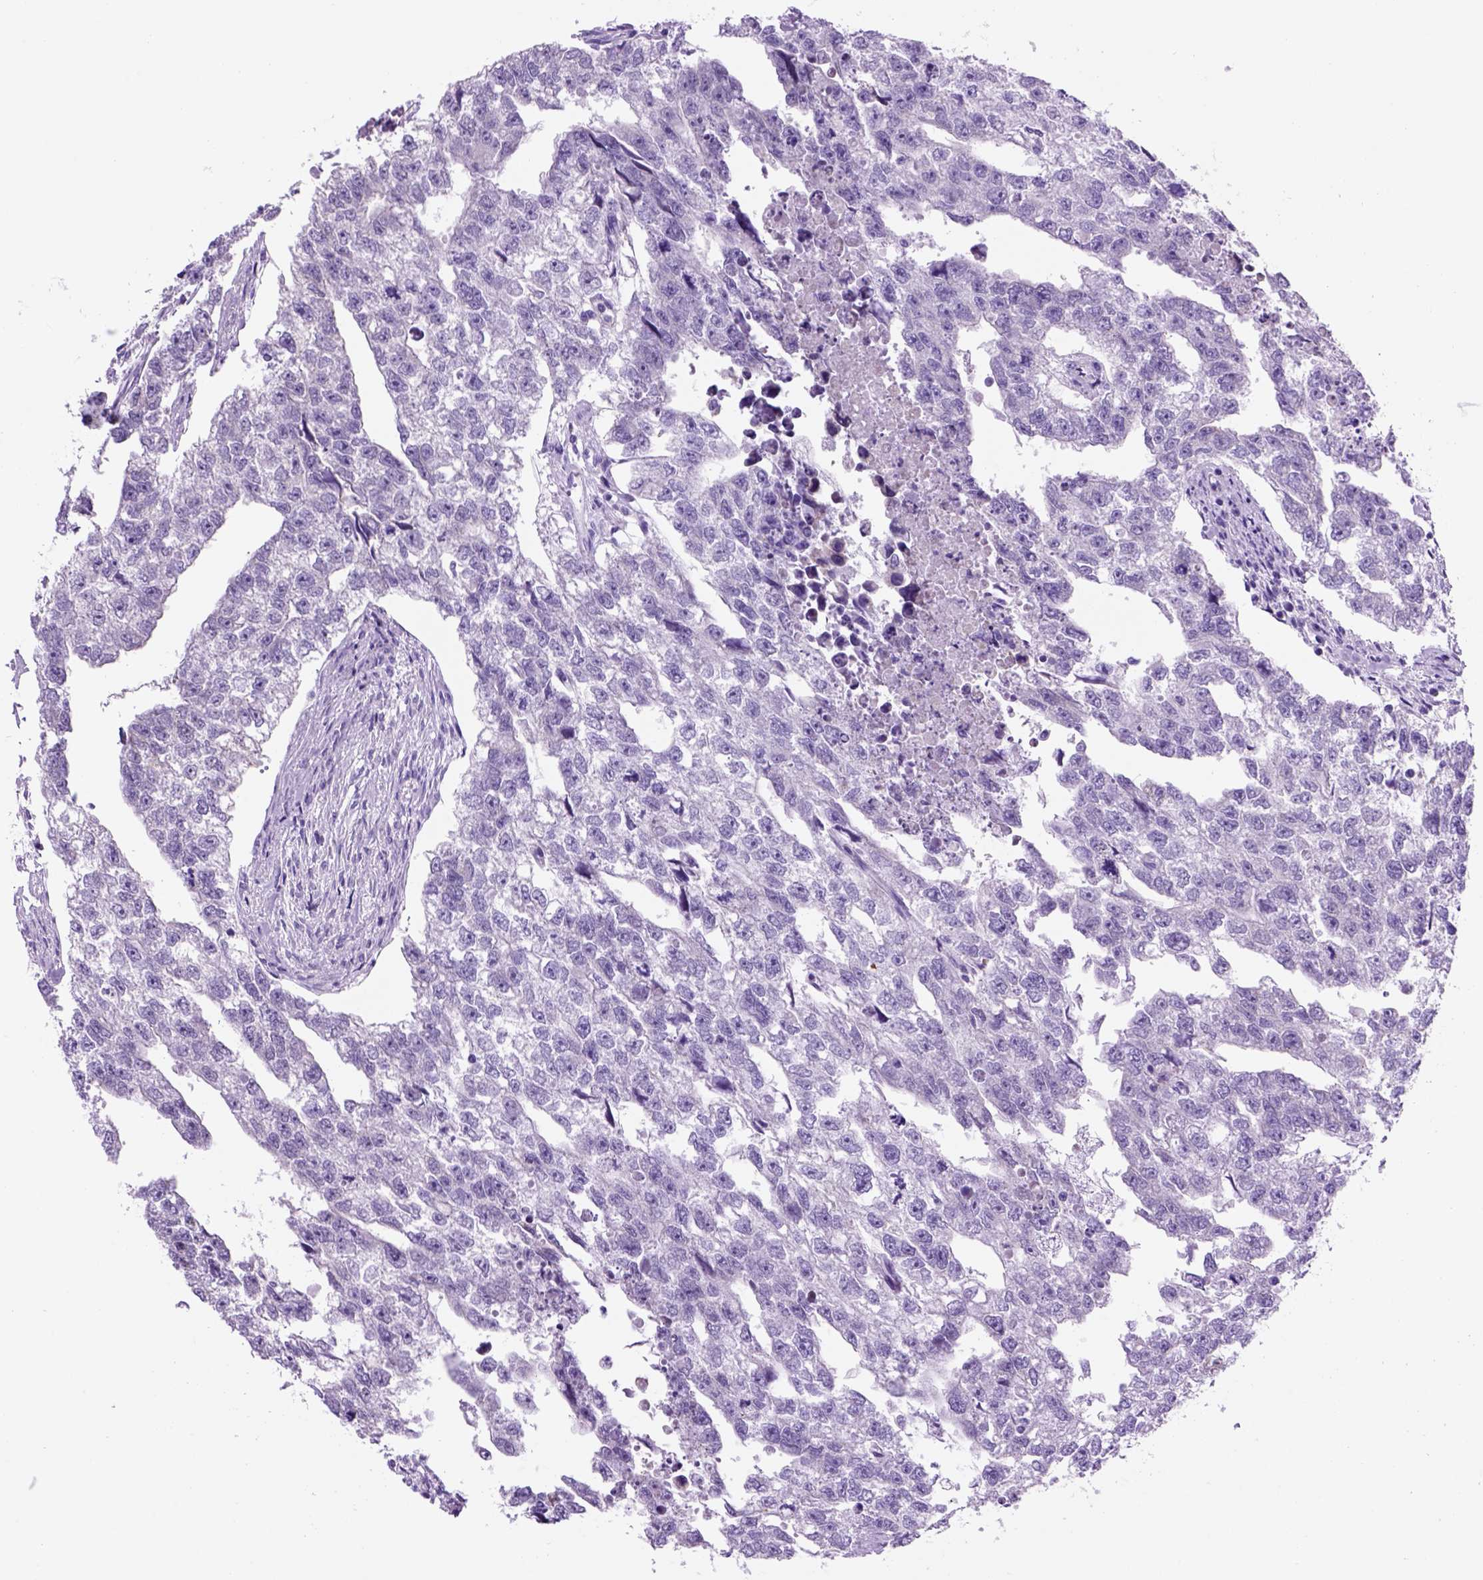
{"staining": {"intensity": "negative", "quantity": "none", "location": "none"}, "tissue": "testis cancer", "cell_type": "Tumor cells", "image_type": "cancer", "snomed": [{"axis": "morphology", "description": "Carcinoma, Embryonal, NOS"}, {"axis": "morphology", "description": "Teratoma, malignant, NOS"}, {"axis": "topography", "description": "Testis"}], "caption": "A high-resolution histopathology image shows immunohistochemistry staining of testis cancer, which shows no significant positivity in tumor cells.", "gene": "HHIPL2", "patient": {"sex": "male", "age": 44}}